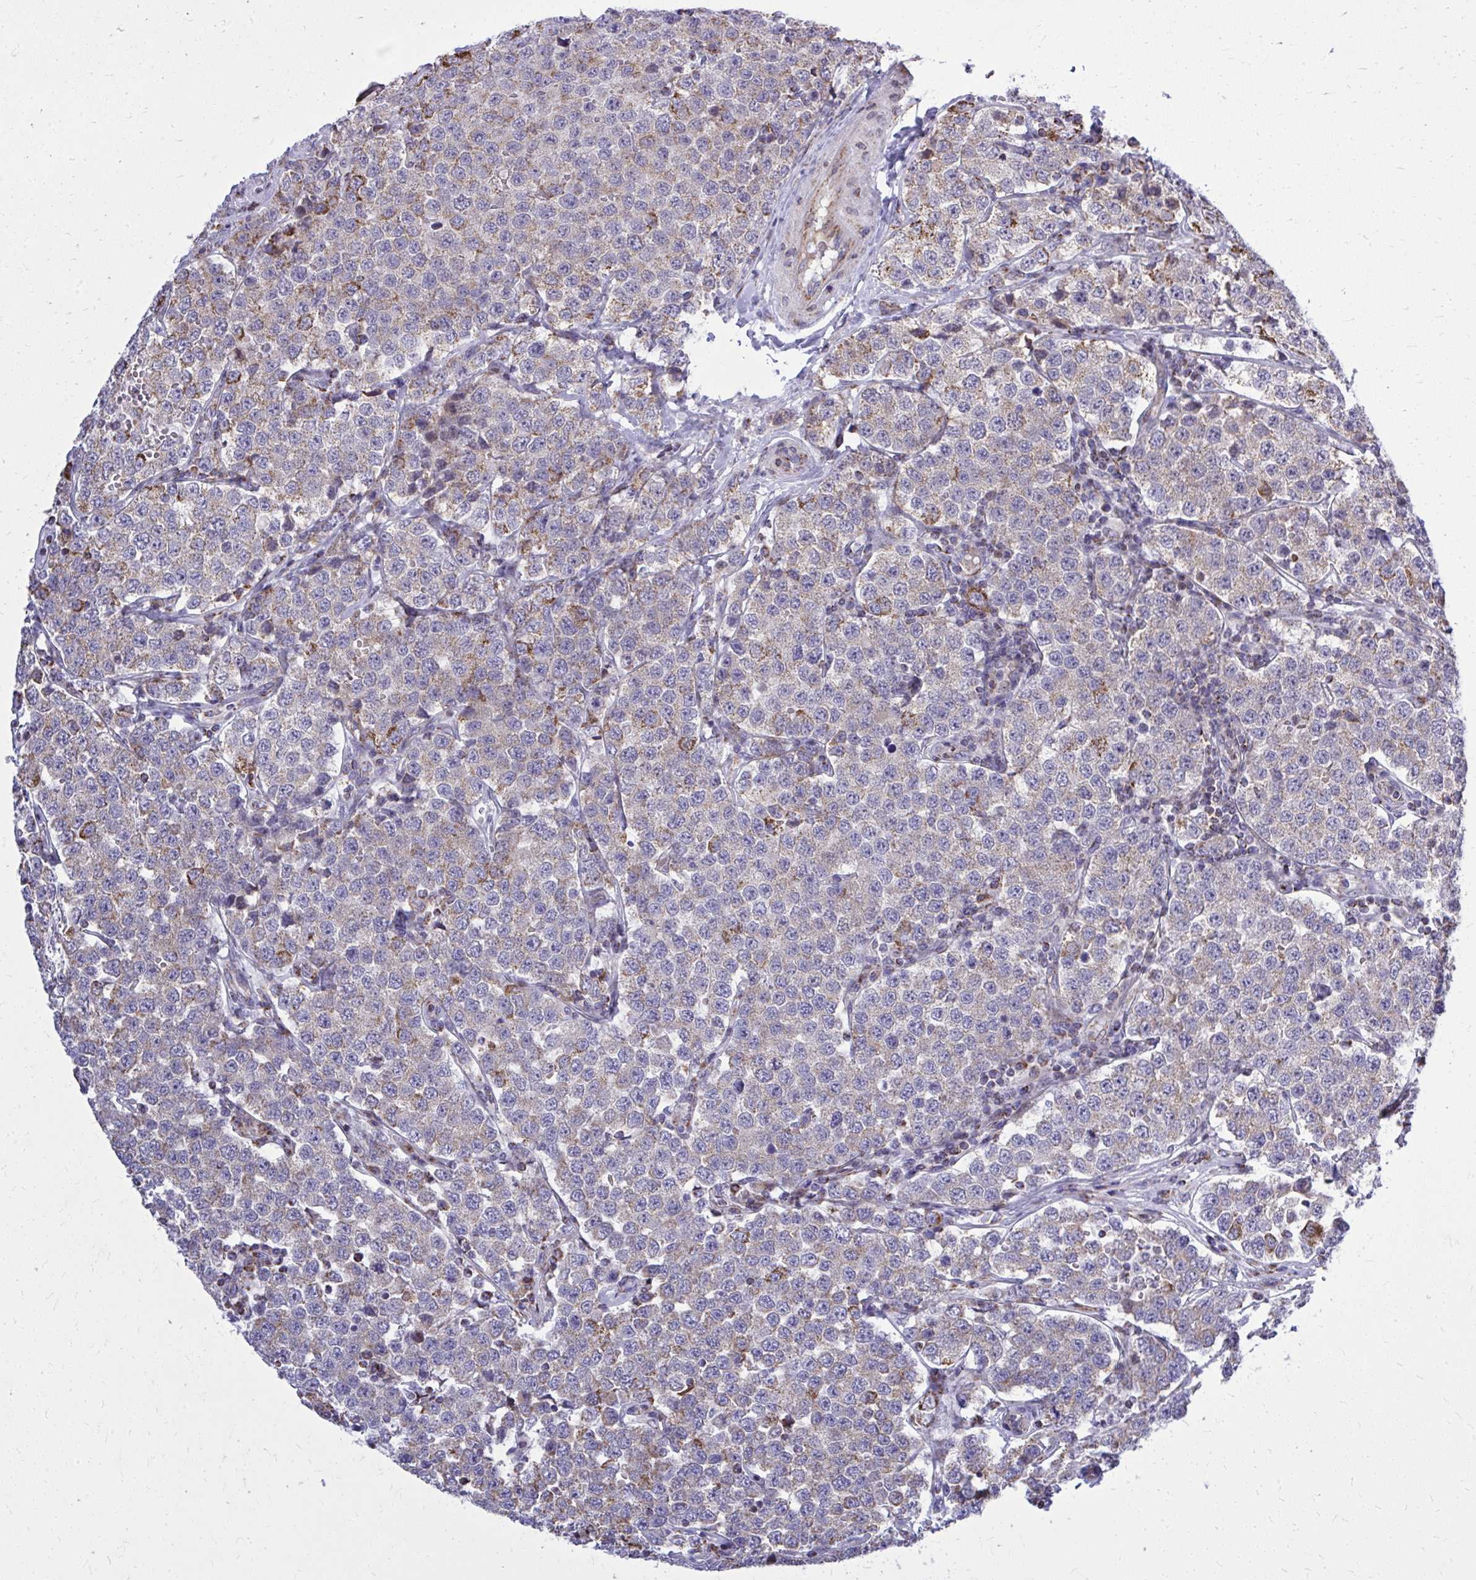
{"staining": {"intensity": "moderate", "quantity": "25%-75%", "location": "cytoplasmic/membranous"}, "tissue": "testis cancer", "cell_type": "Tumor cells", "image_type": "cancer", "snomed": [{"axis": "morphology", "description": "Seminoma, NOS"}, {"axis": "topography", "description": "Testis"}], "caption": "Immunohistochemistry micrograph of neoplastic tissue: human seminoma (testis) stained using immunohistochemistry reveals medium levels of moderate protein expression localized specifically in the cytoplasmic/membranous of tumor cells, appearing as a cytoplasmic/membranous brown color.", "gene": "ZNF362", "patient": {"sex": "male", "age": 34}}